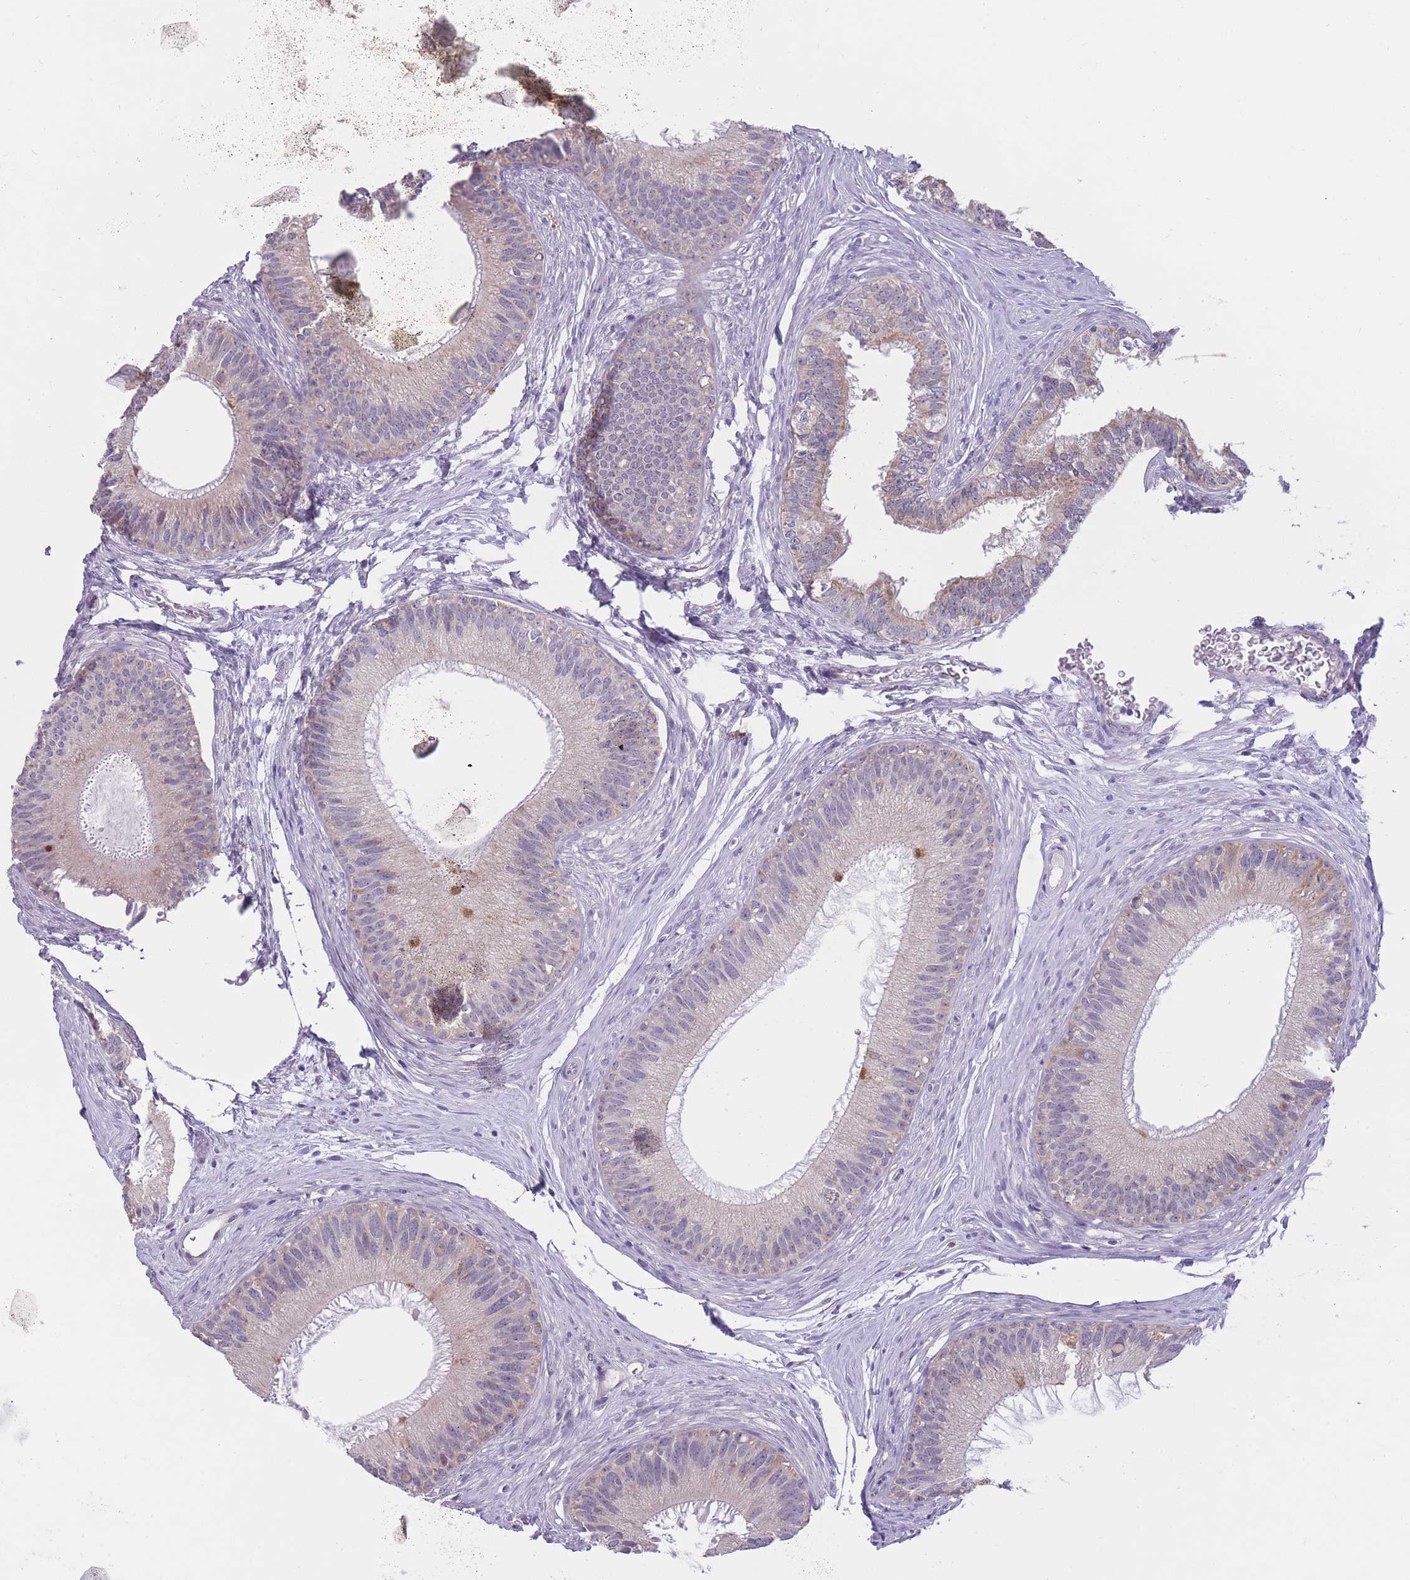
{"staining": {"intensity": "negative", "quantity": "none", "location": "none"}, "tissue": "epididymis", "cell_type": "Glandular cells", "image_type": "normal", "snomed": [{"axis": "morphology", "description": "Normal tissue, NOS"}, {"axis": "topography", "description": "Epididymis"}], "caption": "Immunohistochemistry (IHC) photomicrograph of benign epididymis: human epididymis stained with DAB (3,3'-diaminobenzidine) demonstrates no significant protein positivity in glandular cells.", "gene": "MCIDAS", "patient": {"sex": "male", "age": 27}}